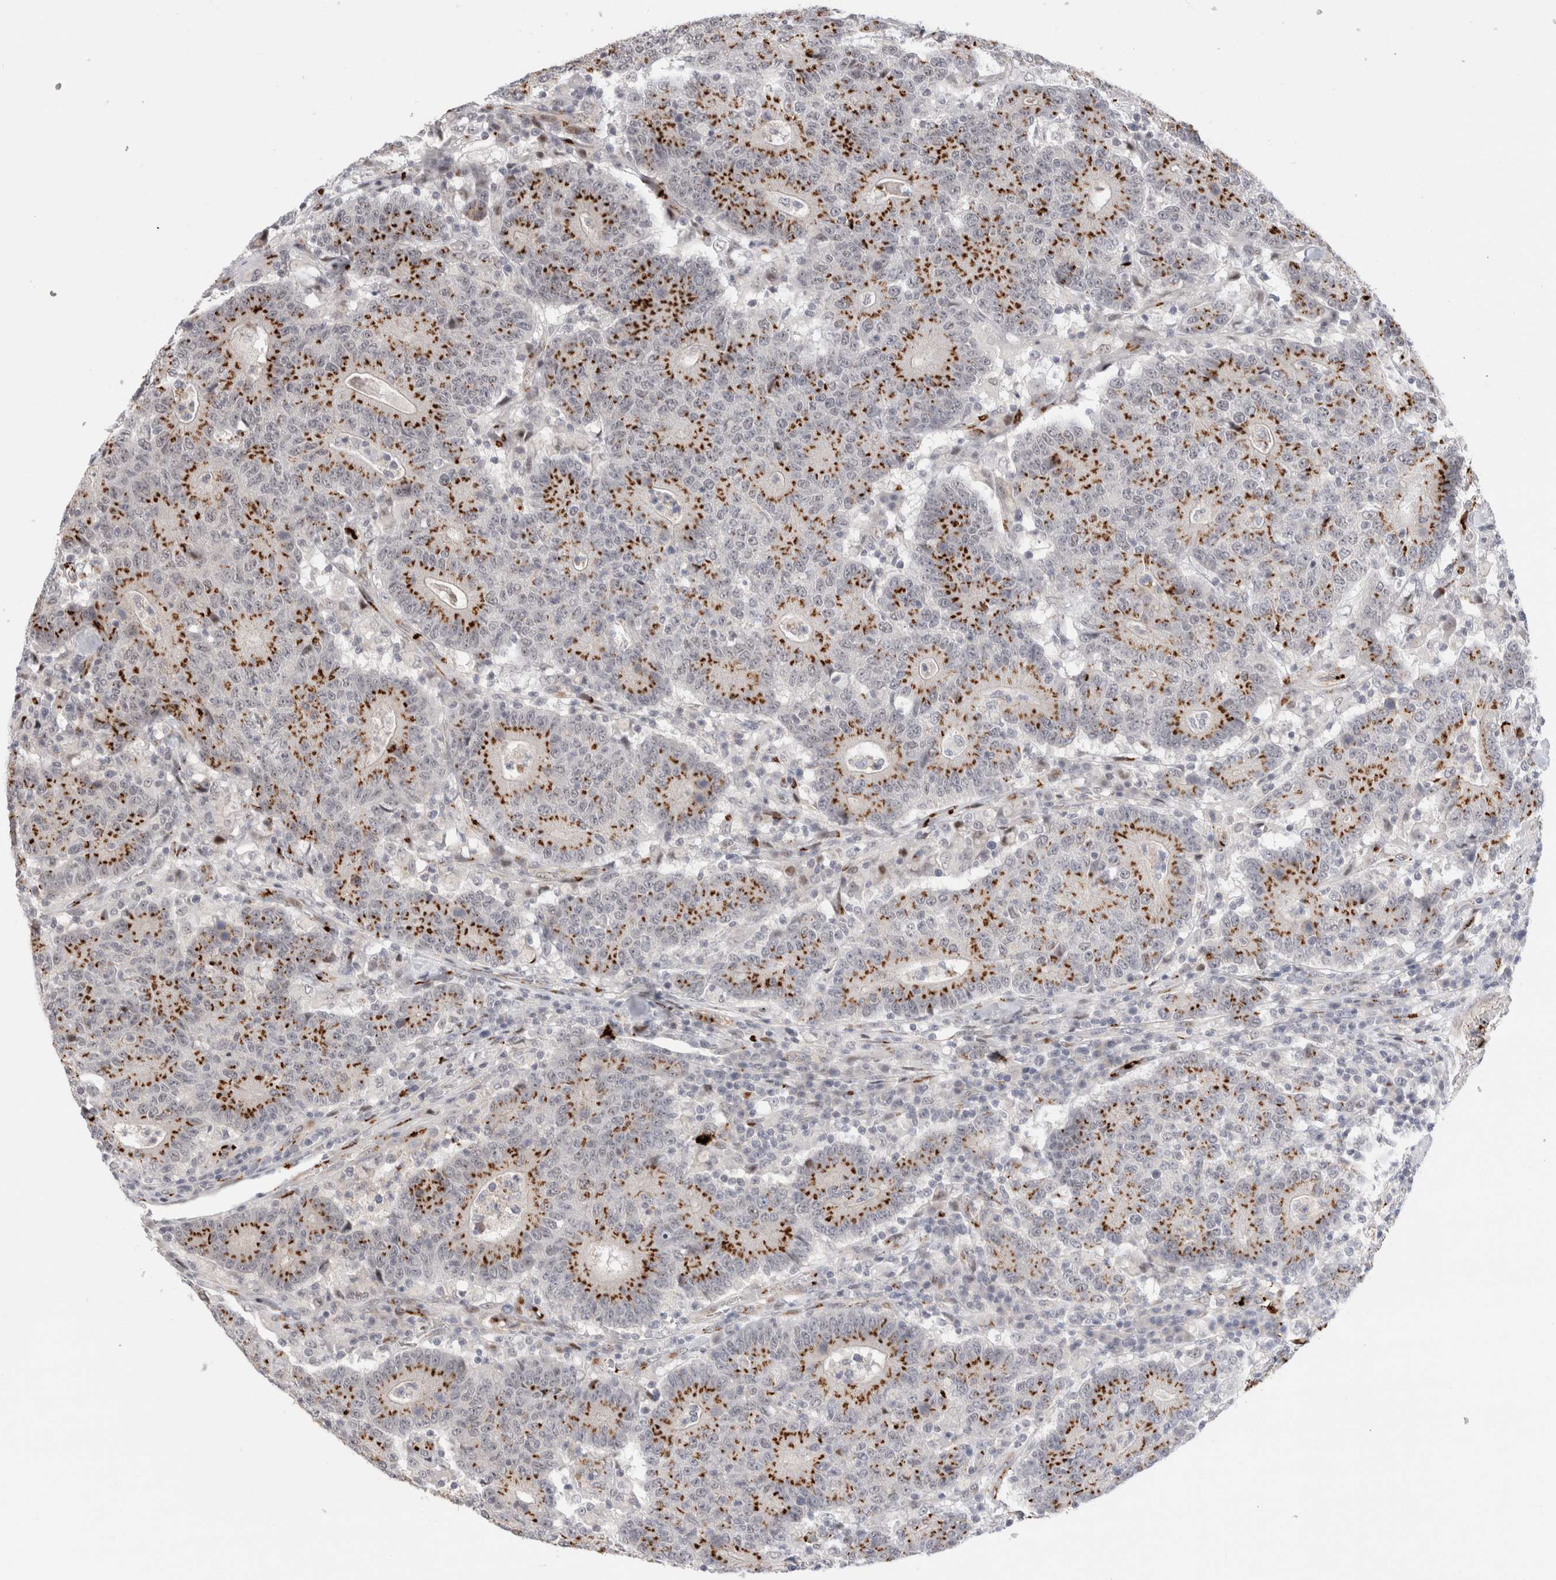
{"staining": {"intensity": "strong", "quantity": ">75%", "location": "cytoplasmic/membranous"}, "tissue": "colorectal cancer", "cell_type": "Tumor cells", "image_type": "cancer", "snomed": [{"axis": "morphology", "description": "Normal tissue, NOS"}, {"axis": "morphology", "description": "Adenocarcinoma, NOS"}, {"axis": "topography", "description": "Colon"}], "caption": "DAB immunohistochemical staining of colorectal cancer exhibits strong cytoplasmic/membranous protein staining in approximately >75% of tumor cells. Ihc stains the protein of interest in brown and the nuclei are stained blue.", "gene": "VPS28", "patient": {"sex": "female", "age": 75}}